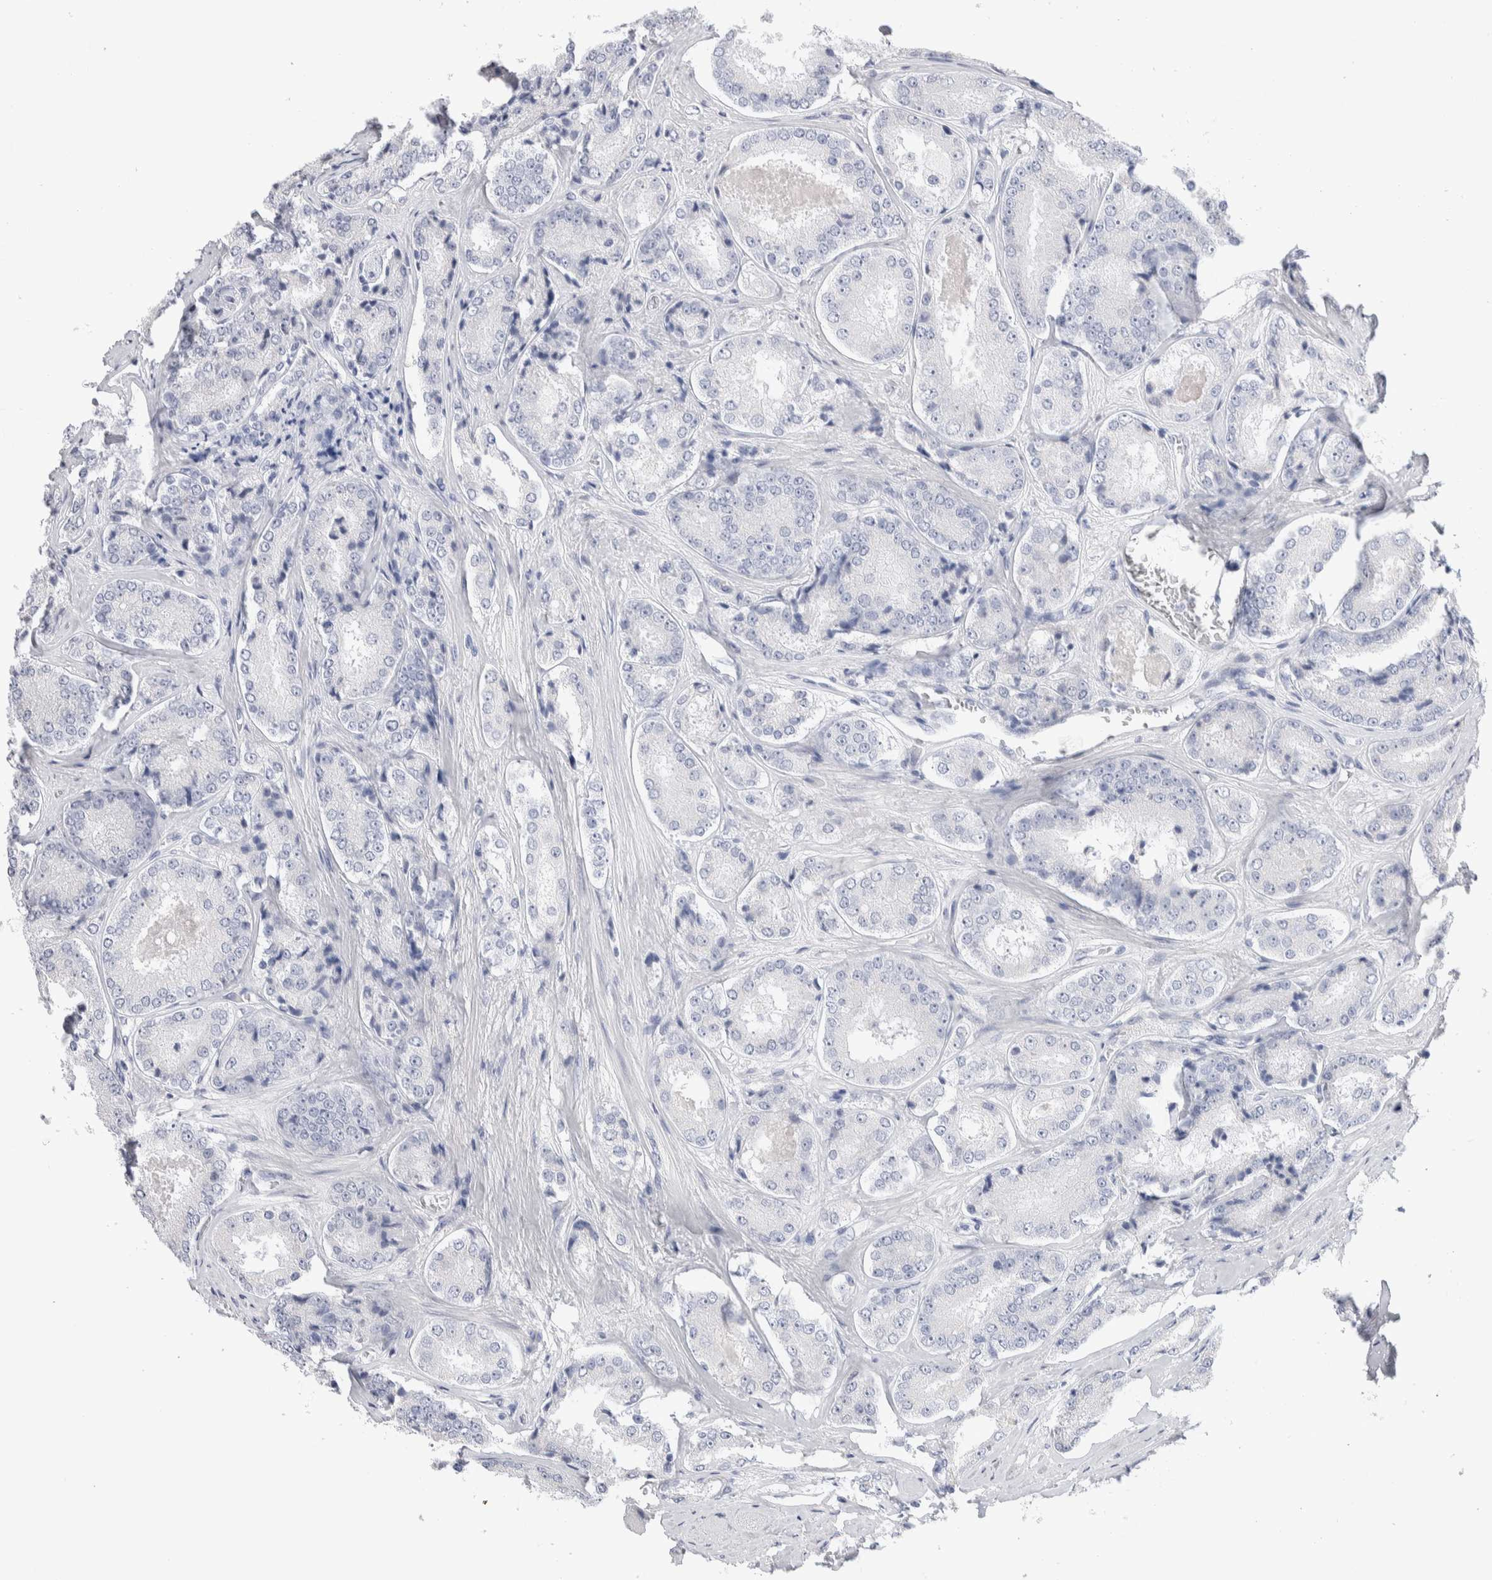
{"staining": {"intensity": "negative", "quantity": "none", "location": "none"}, "tissue": "prostate cancer", "cell_type": "Tumor cells", "image_type": "cancer", "snomed": [{"axis": "morphology", "description": "Adenocarcinoma, High grade"}, {"axis": "topography", "description": "Prostate"}], "caption": "Tumor cells show no significant protein staining in high-grade adenocarcinoma (prostate).", "gene": "GDA", "patient": {"sex": "male", "age": 65}}